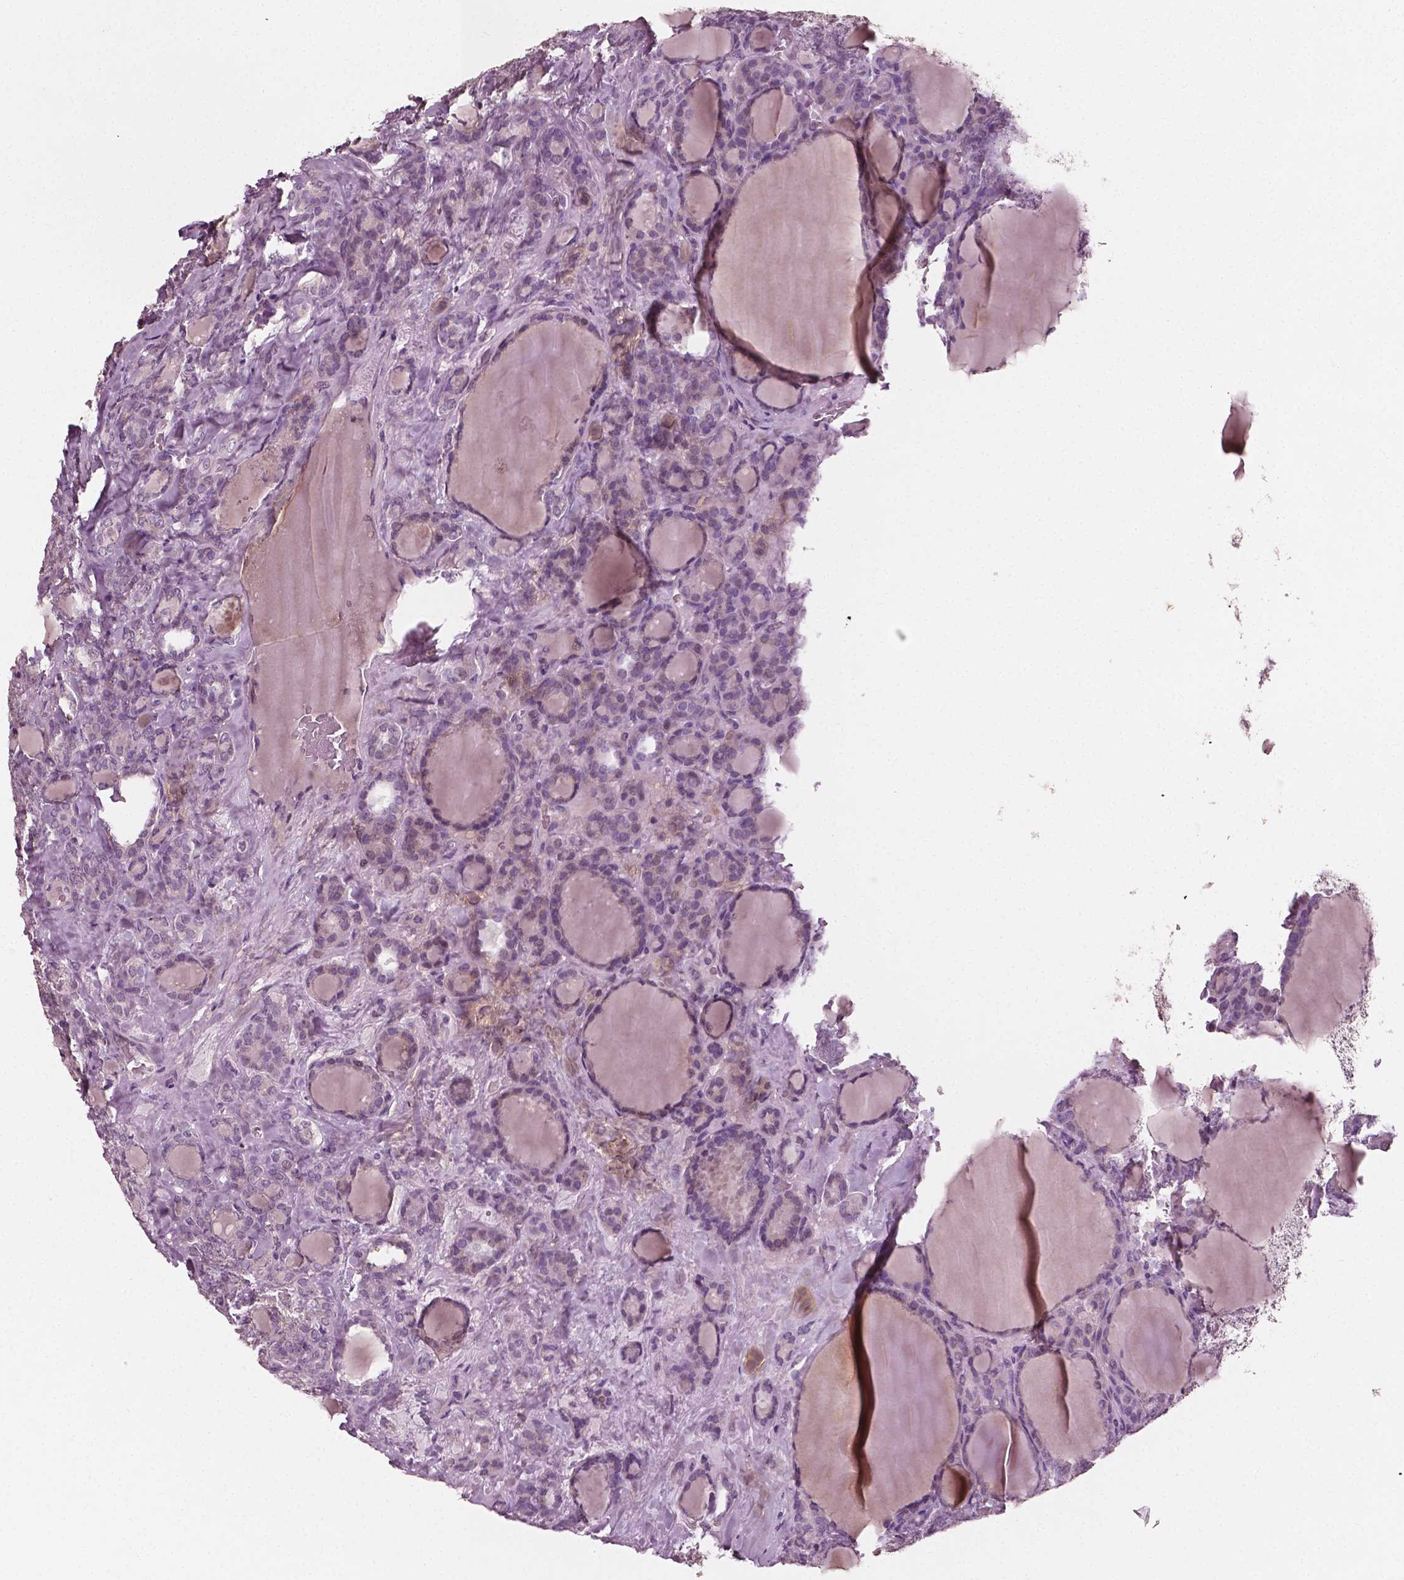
{"staining": {"intensity": "negative", "quantity": "none", "location": "none"}, "tissue": "thyroid cancer", "cell_type": "Tumor cells", "image_type": "cancer", "snomed": [{"axis": "morphology", "description": "Normal tissue, NOS"}, {"axis": "morphology", "description": "Follicular adenoma carcinoma, NOS"}, {"axis": "topography", "description": "Thyroid gland"}], "caption": "Tumor cells are negative for protein expression in human thyroid follicular adenoma carcinoma.", "gene": "PLA2R1", "patient": {"sex": "female", "age": 31}}